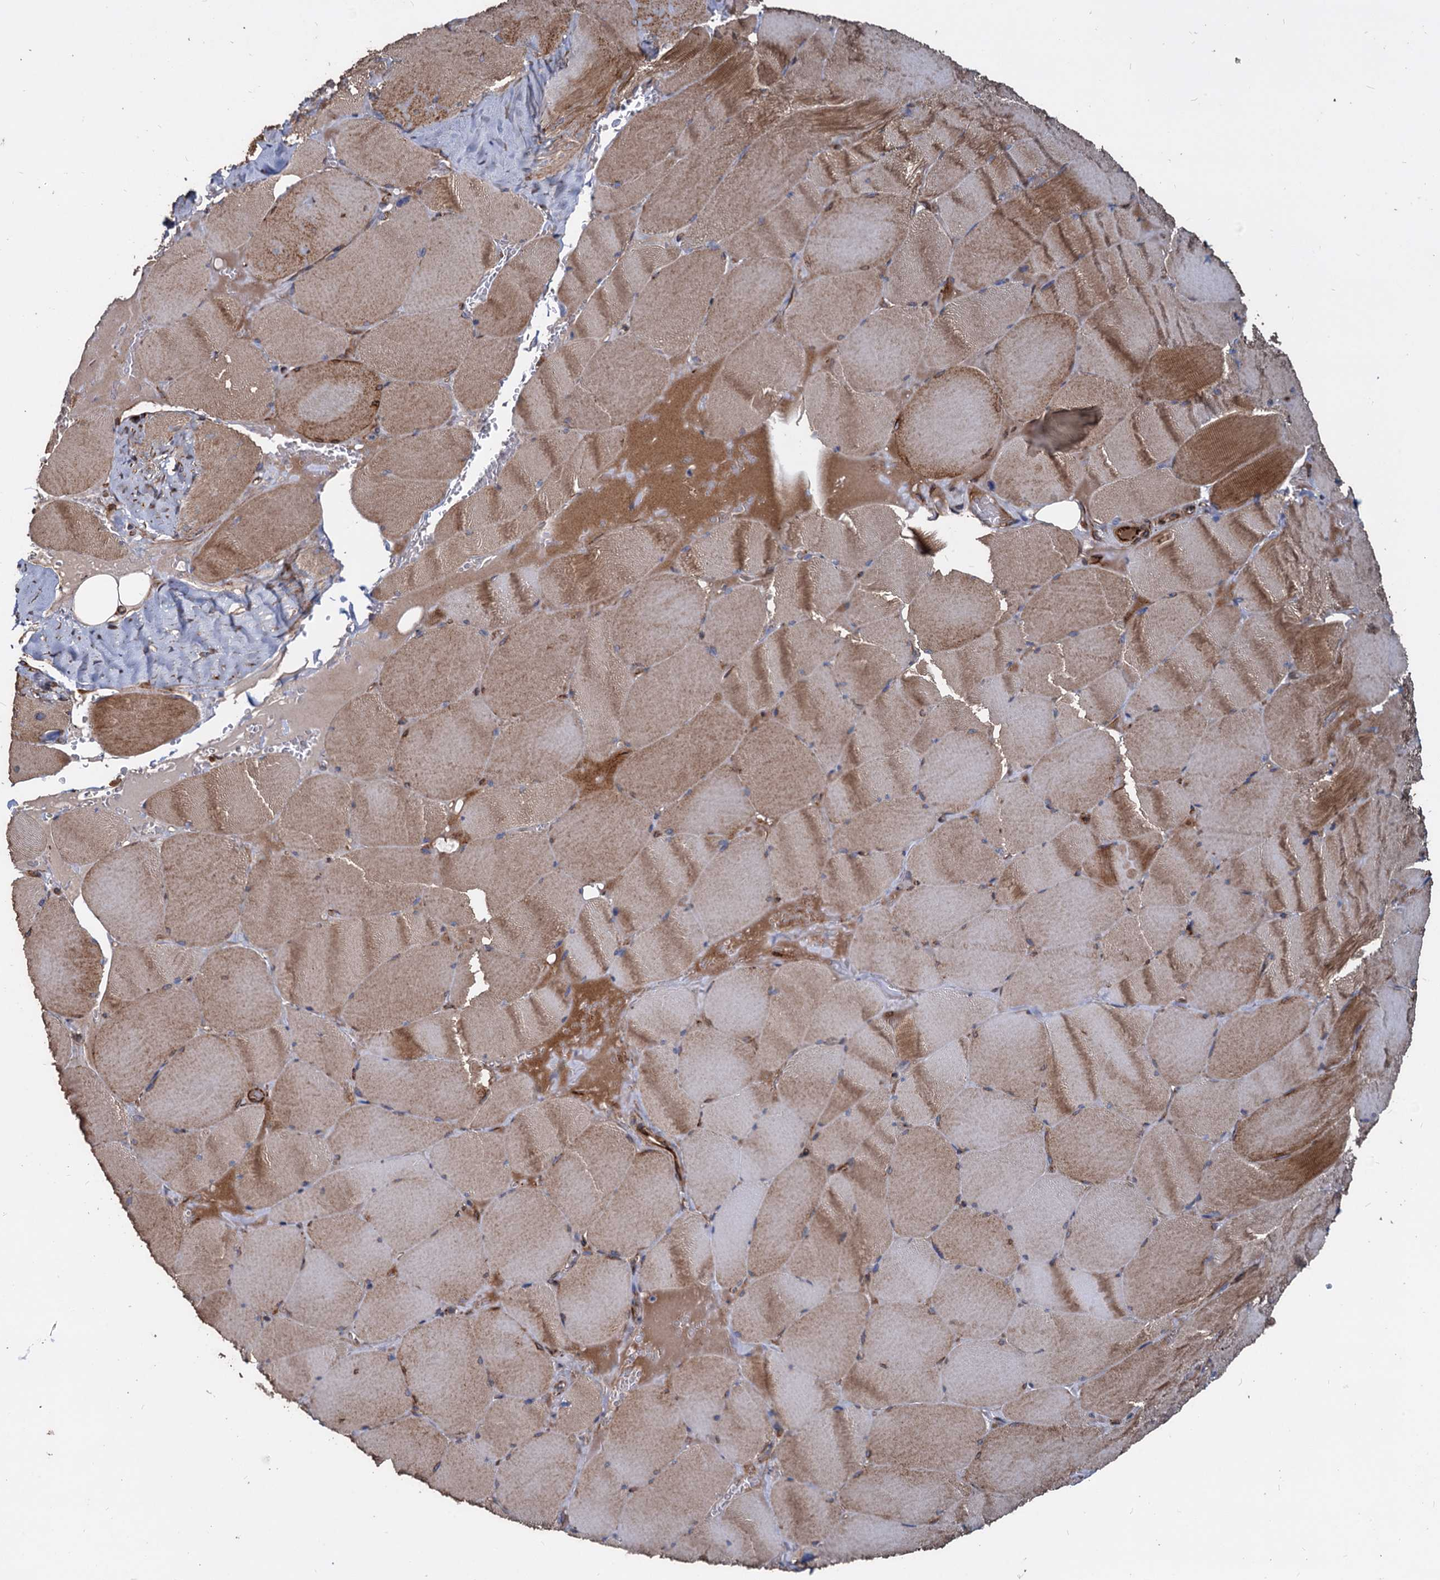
{"staining": {"intensity": "moderate", "quantity": ">75%", "location": "cytoplasmic/membranous"}, "tissue": "skeletal muscle", "cell_type": "Myocytes", "image_type": "normal", "snomed": [{"axis": "morphology", "description": "Normal tissue, NOS"}, {"axis": "topography", "description": "Skeletal muscle"}, {"axis": "topography", "description": "Head-Neck"}], "caption": "Myocytes reveal medium levels of moderate cytoplasmic/membranous positivity in approximately >75% of cells in unremarkable human skeletal muscle.", "gene": "DEPDC4", "patient": {"sex": "male", "age": 66}}